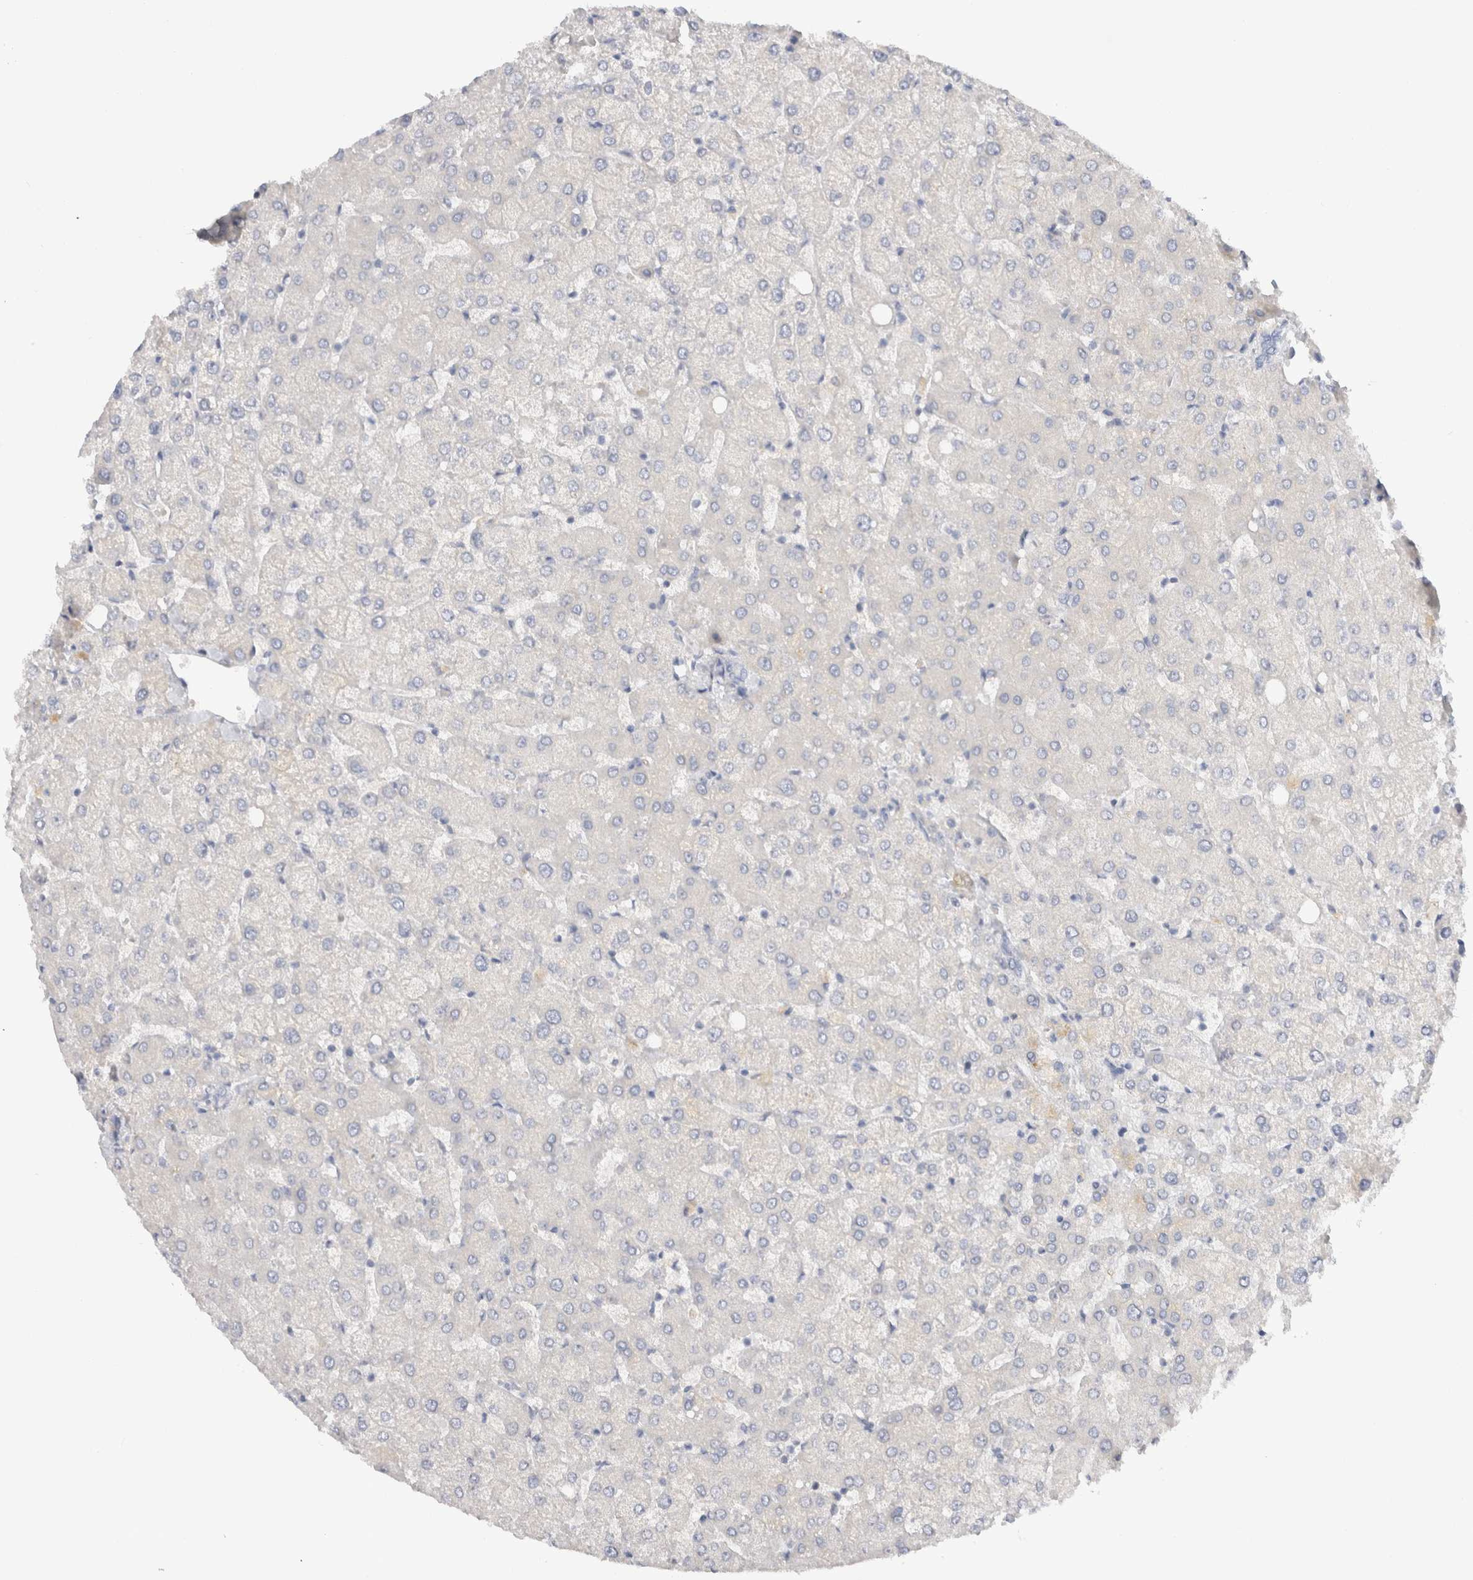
{"staining": {"intensity": "negative", "quantity": "none", "location": "none"}, "tissue": "liver", "cell_type": "Cholangiocytes", "image_type": "normal", "snomed": [{"axis": "morphology", "description": "Normal tissue, NOS"}, {"axis": "topography", "description": "Liver"}], "caption": "A histopathology image of liver stained for a protein reveals no brown staining in cholangiocytes. (Stains: DAB immunohistochemistry with hematoxylin counter stain, Microscopy: brightfield microscopy at high magnification).", "gene": "SPINK2", "patient": {"sex": "female", "age": 54}}